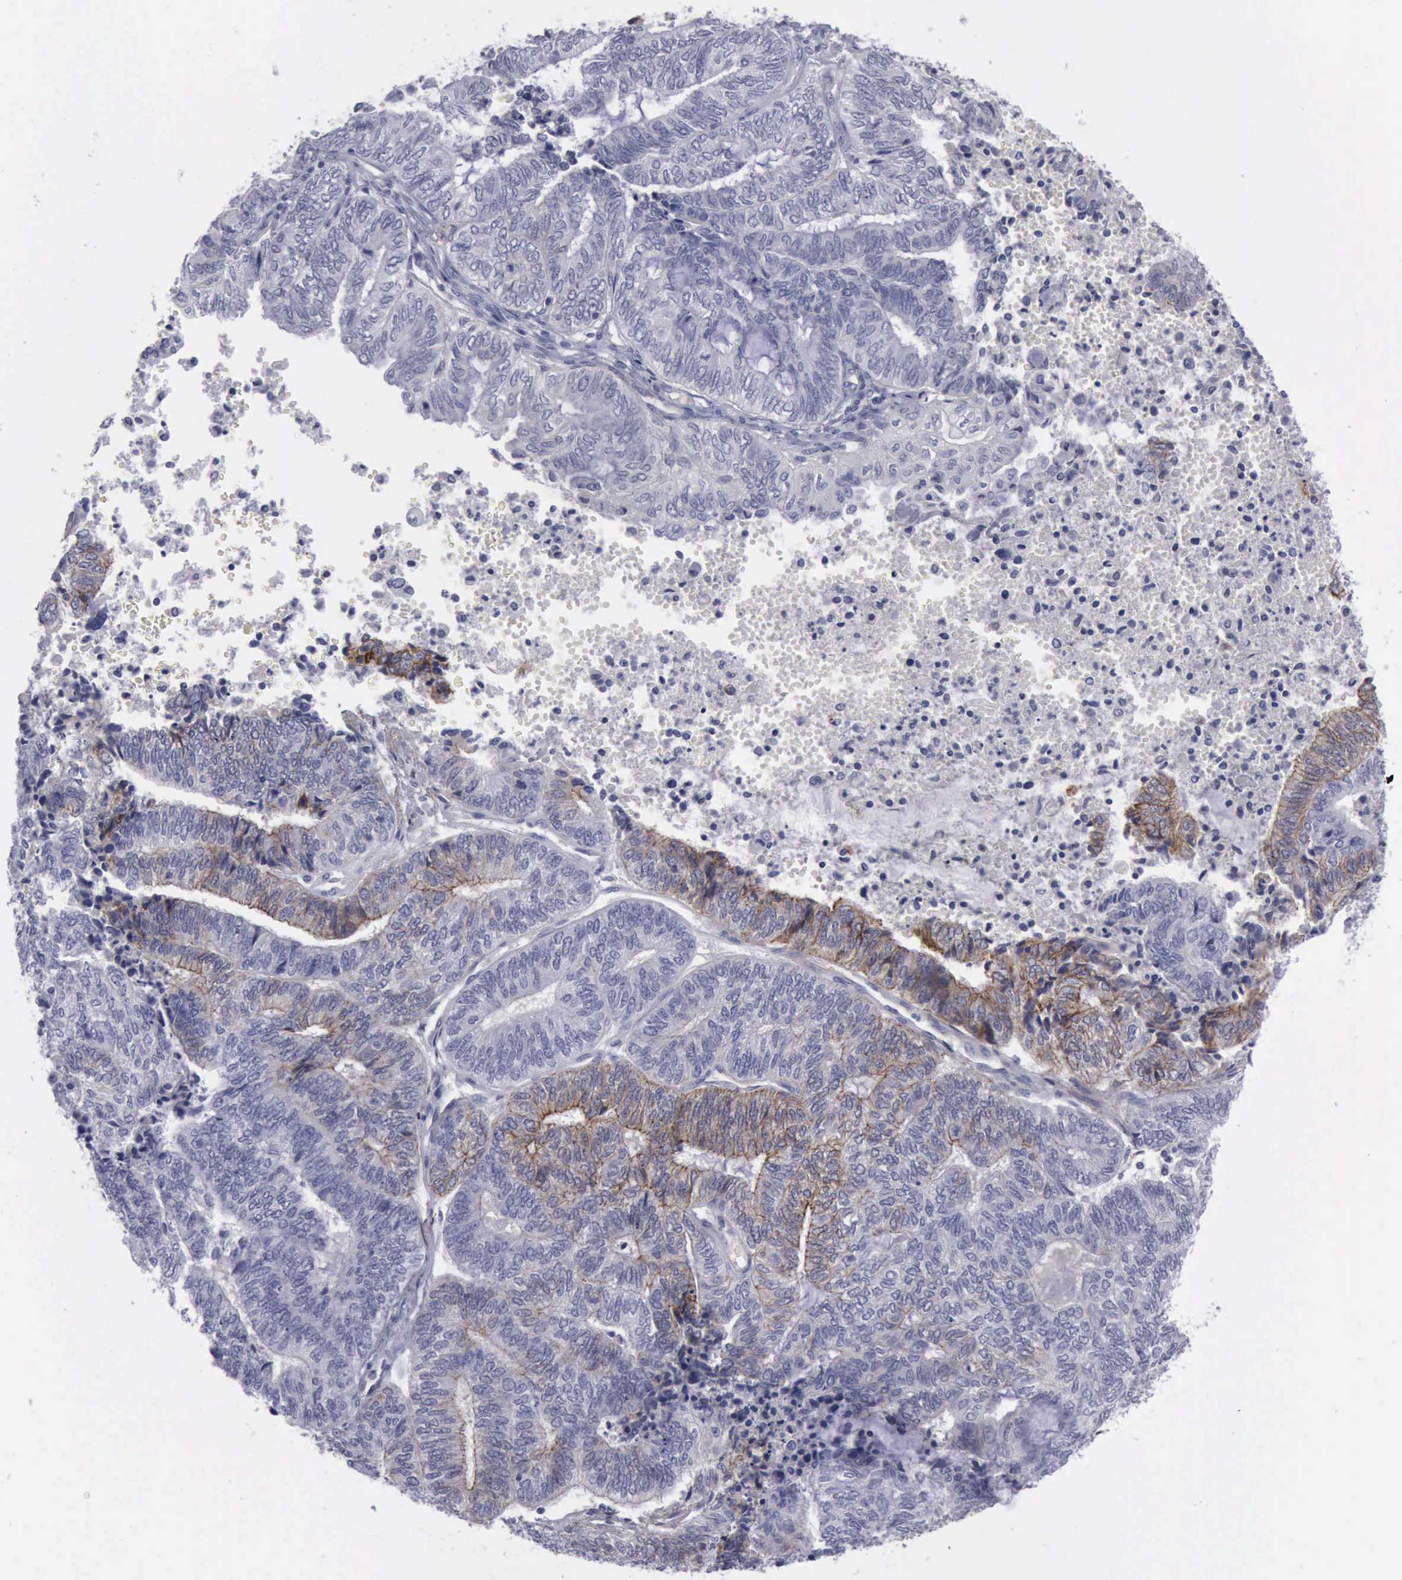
{"staining": {"intensity": "moderate", "quantity": "<25%", "location": "cytoplasmic/membranous"}, "tissue": "endometrial cancer", "cell_type": "Tumor cells", "image_type": "cancer", "snomed": [{"axis": "morphology", "description": "Adenocarcinoma, NOS"}, {"axis": "topography", "description": "Uterus"}, {"axis": "topography", "description": "Endometrium"}], "caption": "The image demonstrates staining of endometrial cancer (adenocarcinoma), revealing moderate cytoplasmic/membranous protein expression (brown color) within tumor cells.", "gene": "CDH2", "patient": {"sex": "female", "age": 70}}